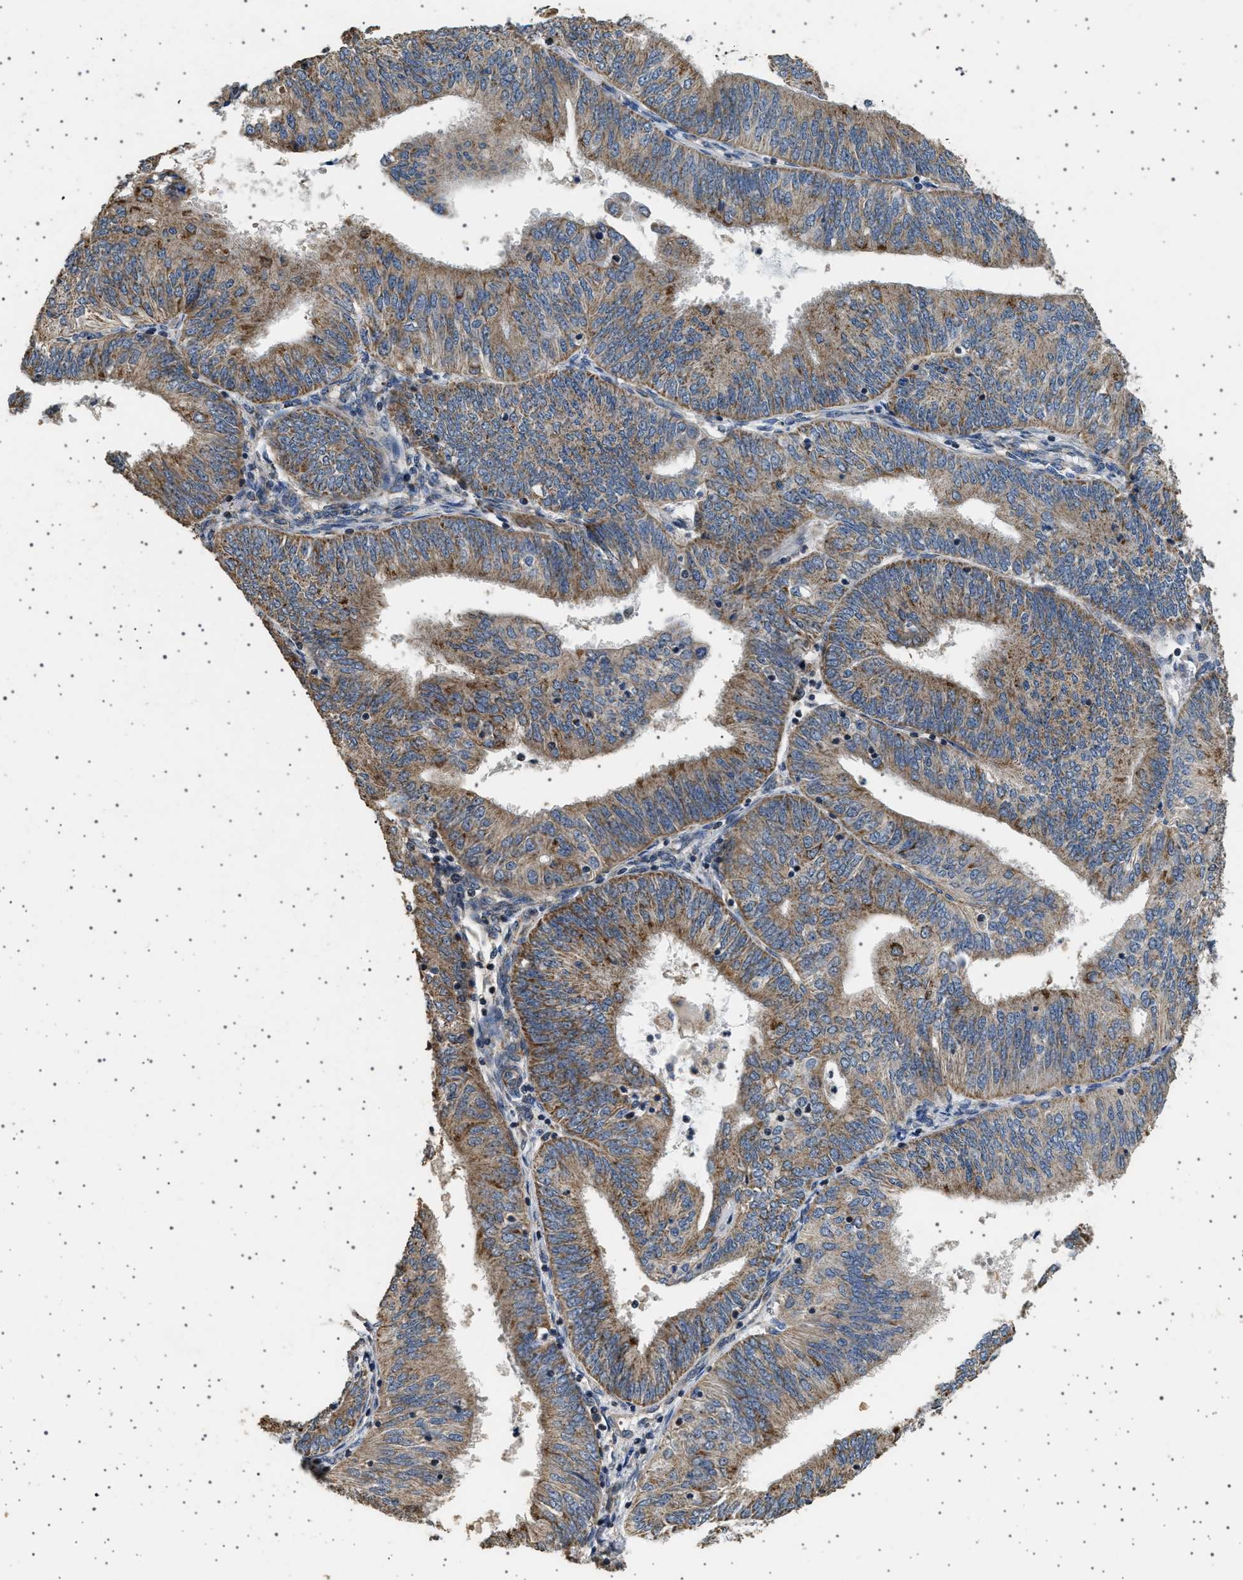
{"staining": {"intensity": "moderate", "quantity": ">75%", "location": "cytoplasmic/membranous"}, "tissue": "endometrial cancer", "cell_type": "Tumor cells", "image_type": "cancer", "snomed": [{"axis": "morphology", "description": "Adenocarcinoma, NOS"}, {"axis": "topography", "description": "Endometrium"}], "caption": "There is medium levels of moderate cytoplasmic/membranous staining in tumor cells of endometrial cancer (adenocarcinoma), as demonstrated by immunohistochemical staining (brown color).", "gene": "KCNA4", "patient": {"sex": "female", "age": 58}}